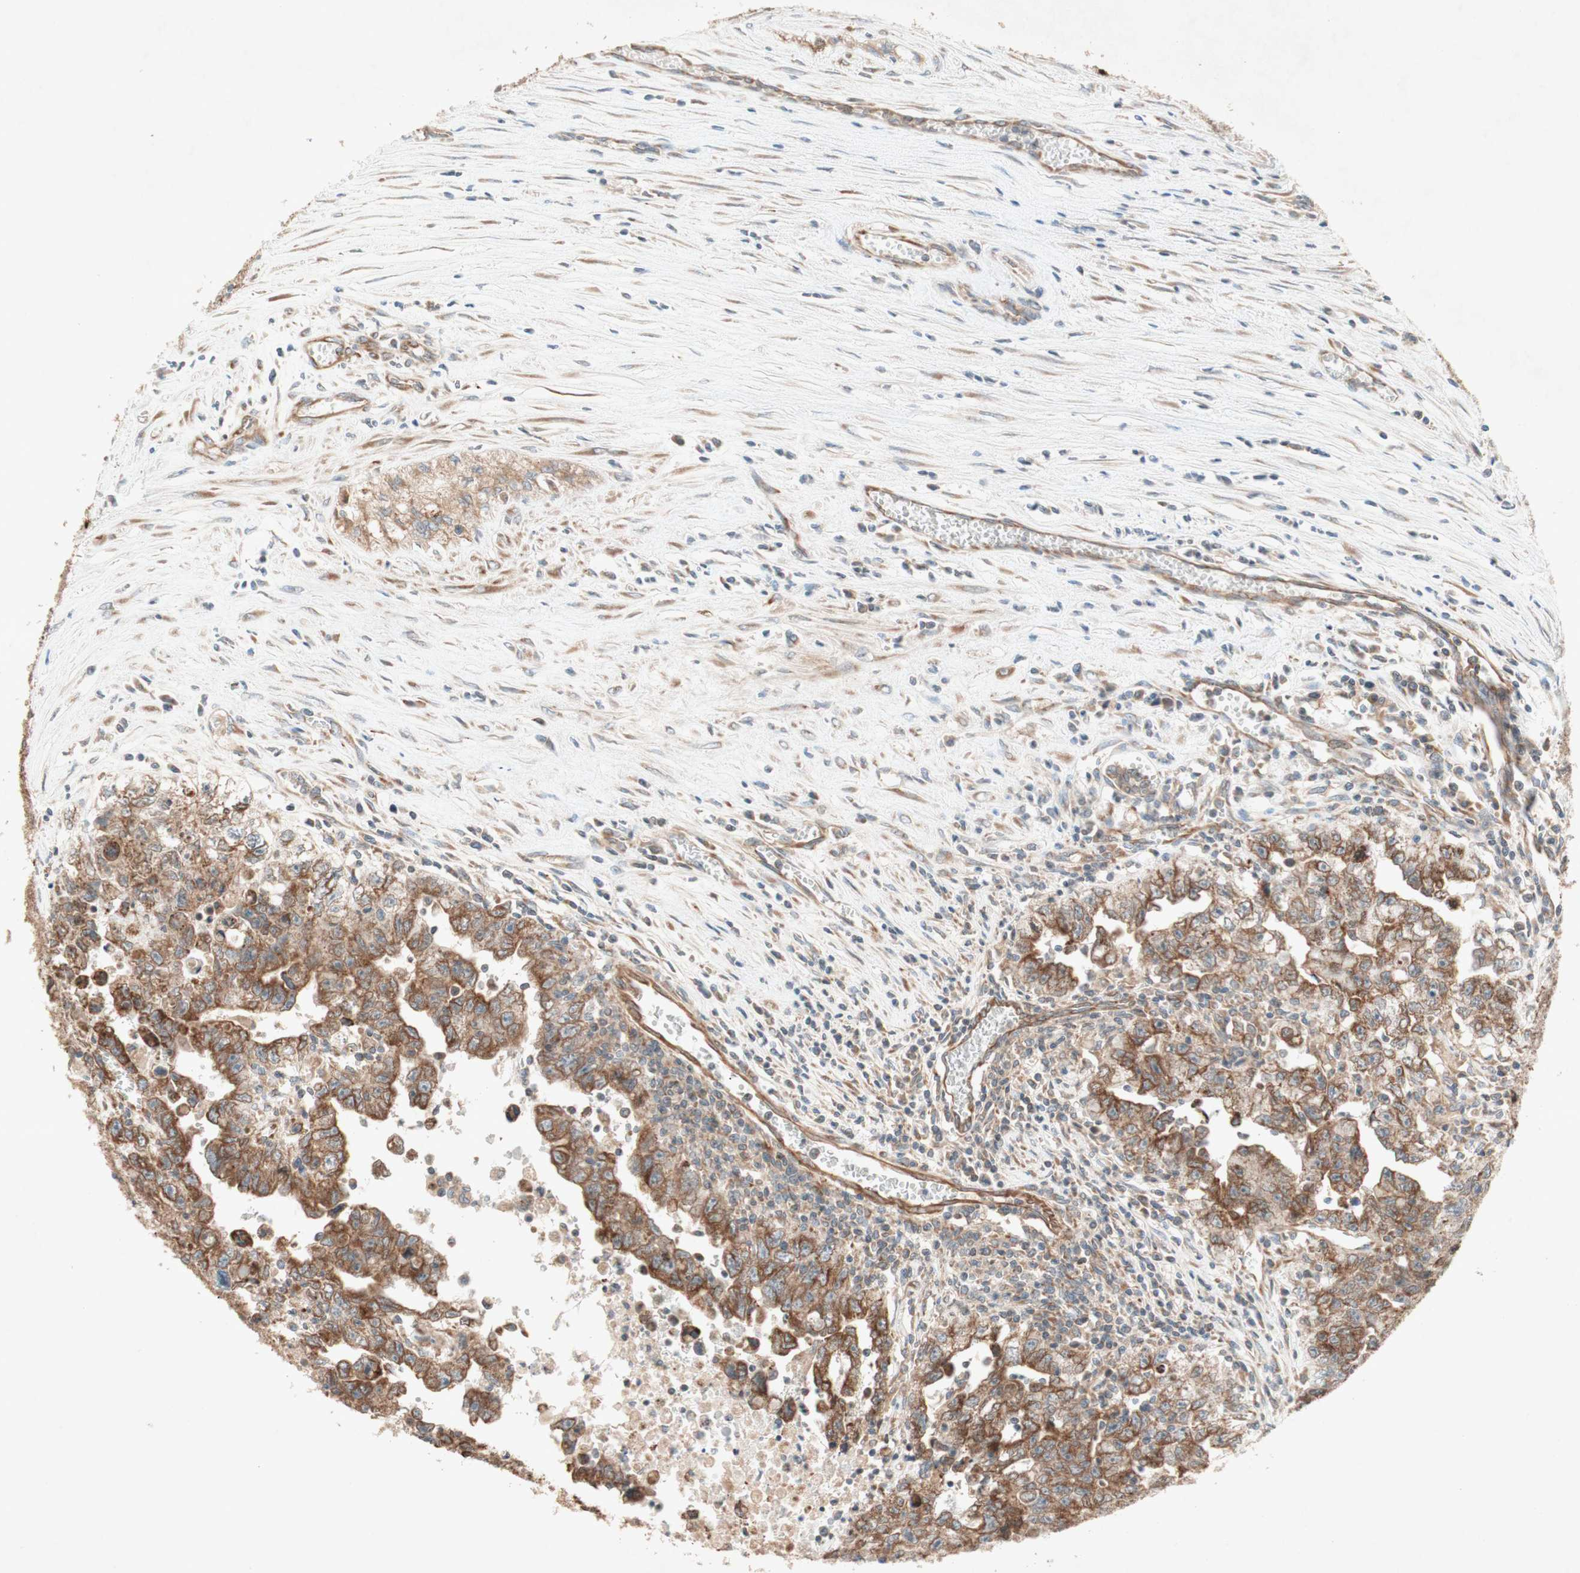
{"staining": {"intensity": "strong", "quantity": ">75%", "location": "cytoplasmic/membranous"}, "tissue": "testis cancer", "cell_type": "Tumor cells", "image_type": "cancer", "snomed": [{"axis": "morphology", "description": "Carcinoma, Embryonal, NOS"}, {"axis": "topography", "description": "Testis"}], "caption": "Immunohistochemistry (DAB) staining of testis cancer shows strong cytoplasmic/membranous protein staining in about >75% of tumor cells. (DAB (3,3'-diaminobenzidine) IHC, brown staining for protein, blue staining for nuclei).", "gene": "SOCS2", "patient": {"sex": "male", "age": 28}}